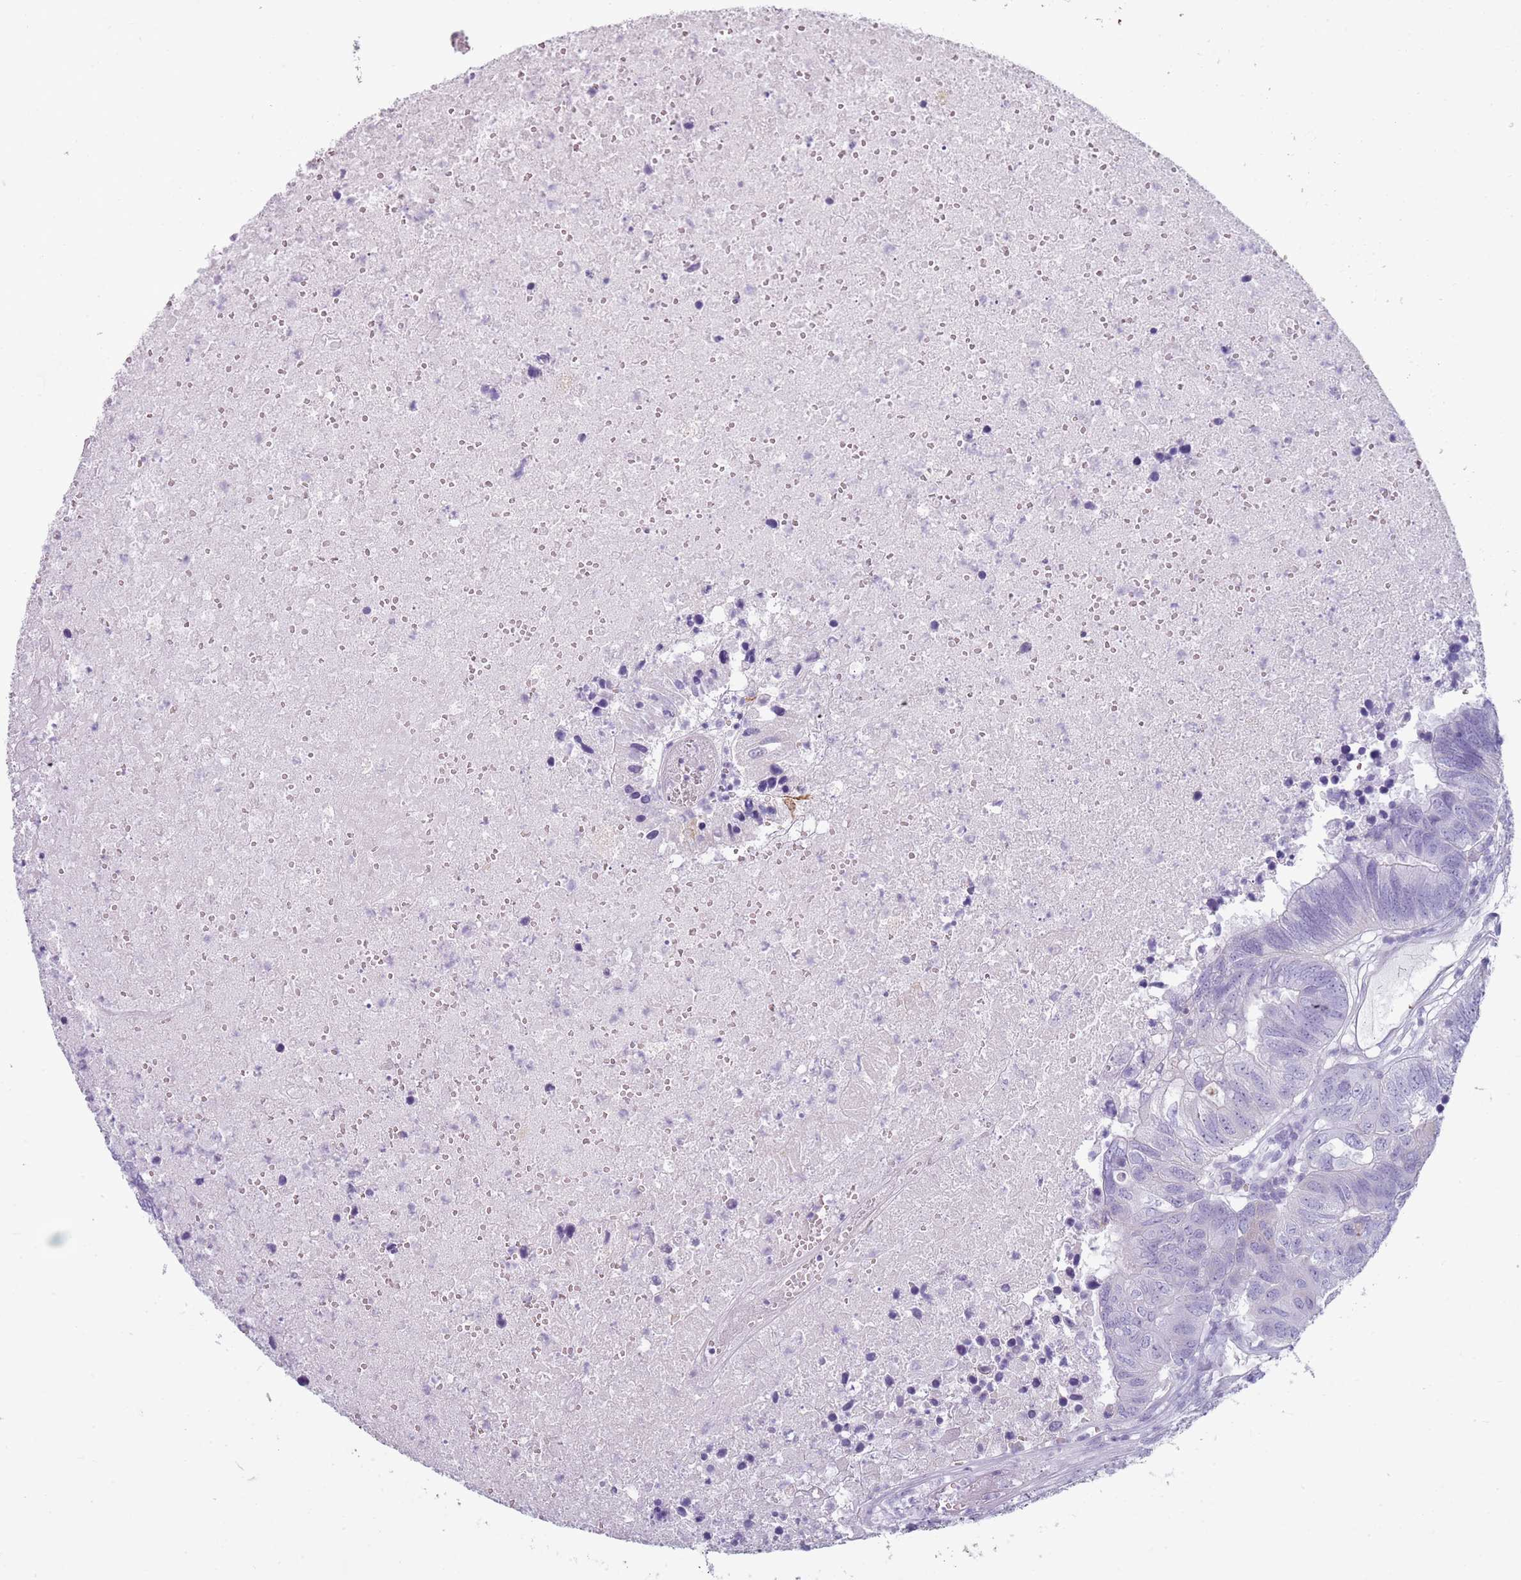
{"staining": {"intensity": "negative", "quantity": "none", "location": "none"}, "tissue": "colorectal cancer", "cell_type": "Tumor cells", "image_type": "cancer", "snomed": [{"axis": "morphology", "description": "Adenocarcinoma, NOS"}, {"axis": "topography", "description": "Colon"}], "caption": "High power microscopy histopathology image of an immunohistochemistry (IHC) micrograph of adenocarcinoma (colorectal), revealing no significant staining in tumor cells.", "gene": "COLEC12", "patient": {"sex": "female", "age": 48}}